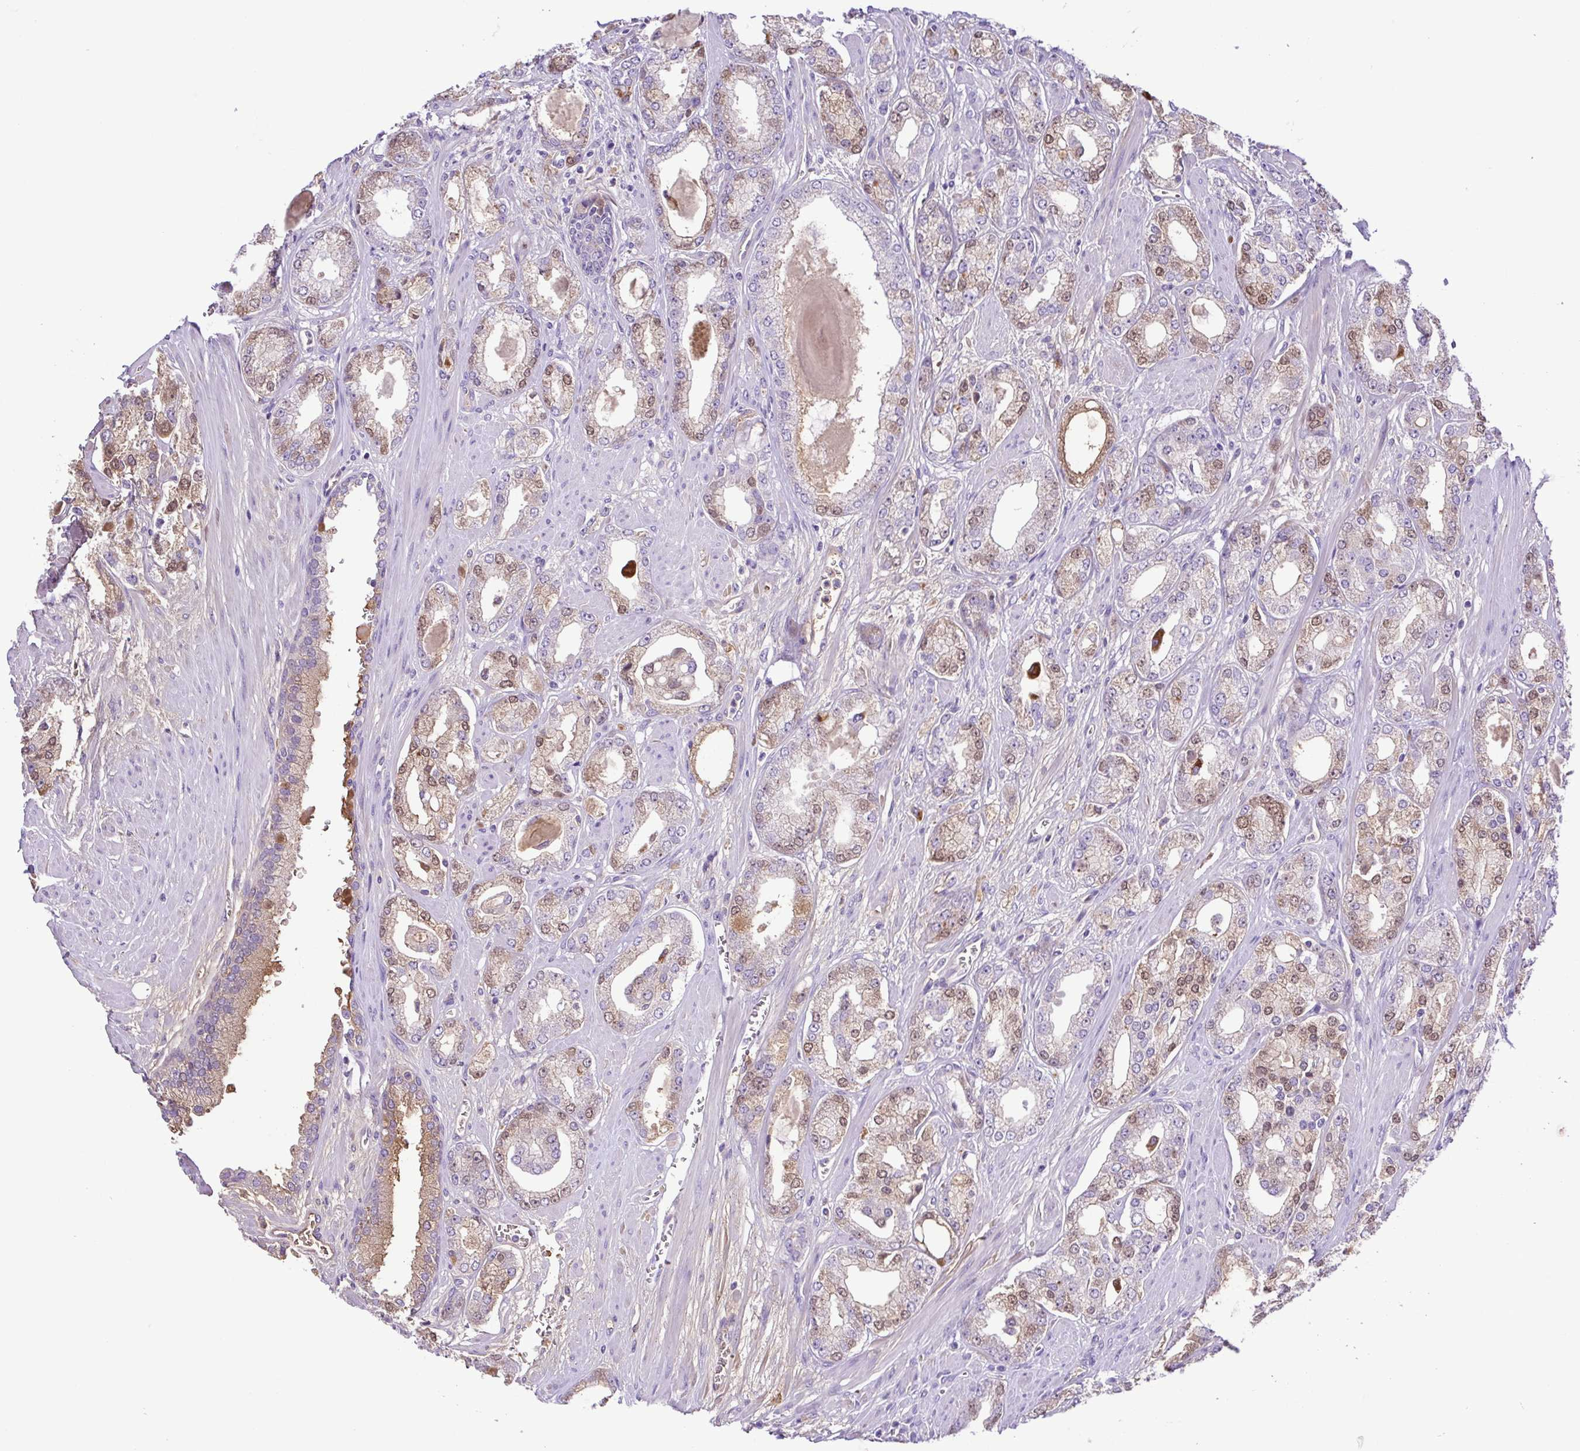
{"staining": {"intensity": "moderate", "quantity": "25%-75%", "location": "nuclear"}, "tissue": "prostate cancer", "cell_type": "Tumor cells", "image_type": "cancer", "snomed": [{"axis": "morphology", "description": "Adenocarcinoma, High grade"}, {"axis": "topography", "description": "Prostate"}], "caption": "Moderate nuclear protein staining is identified in approximately 25%-75% of tumor cells in prostate adenocarcinoma (high-grade). Using DAB (3,3'-diaminobenzidine) (brown) and hematoxylin (blue) stains, captured at high magnification using brightfield microscopy.", "gene": "IGFL1", "patient": {"sex": "male", "age": 64}}